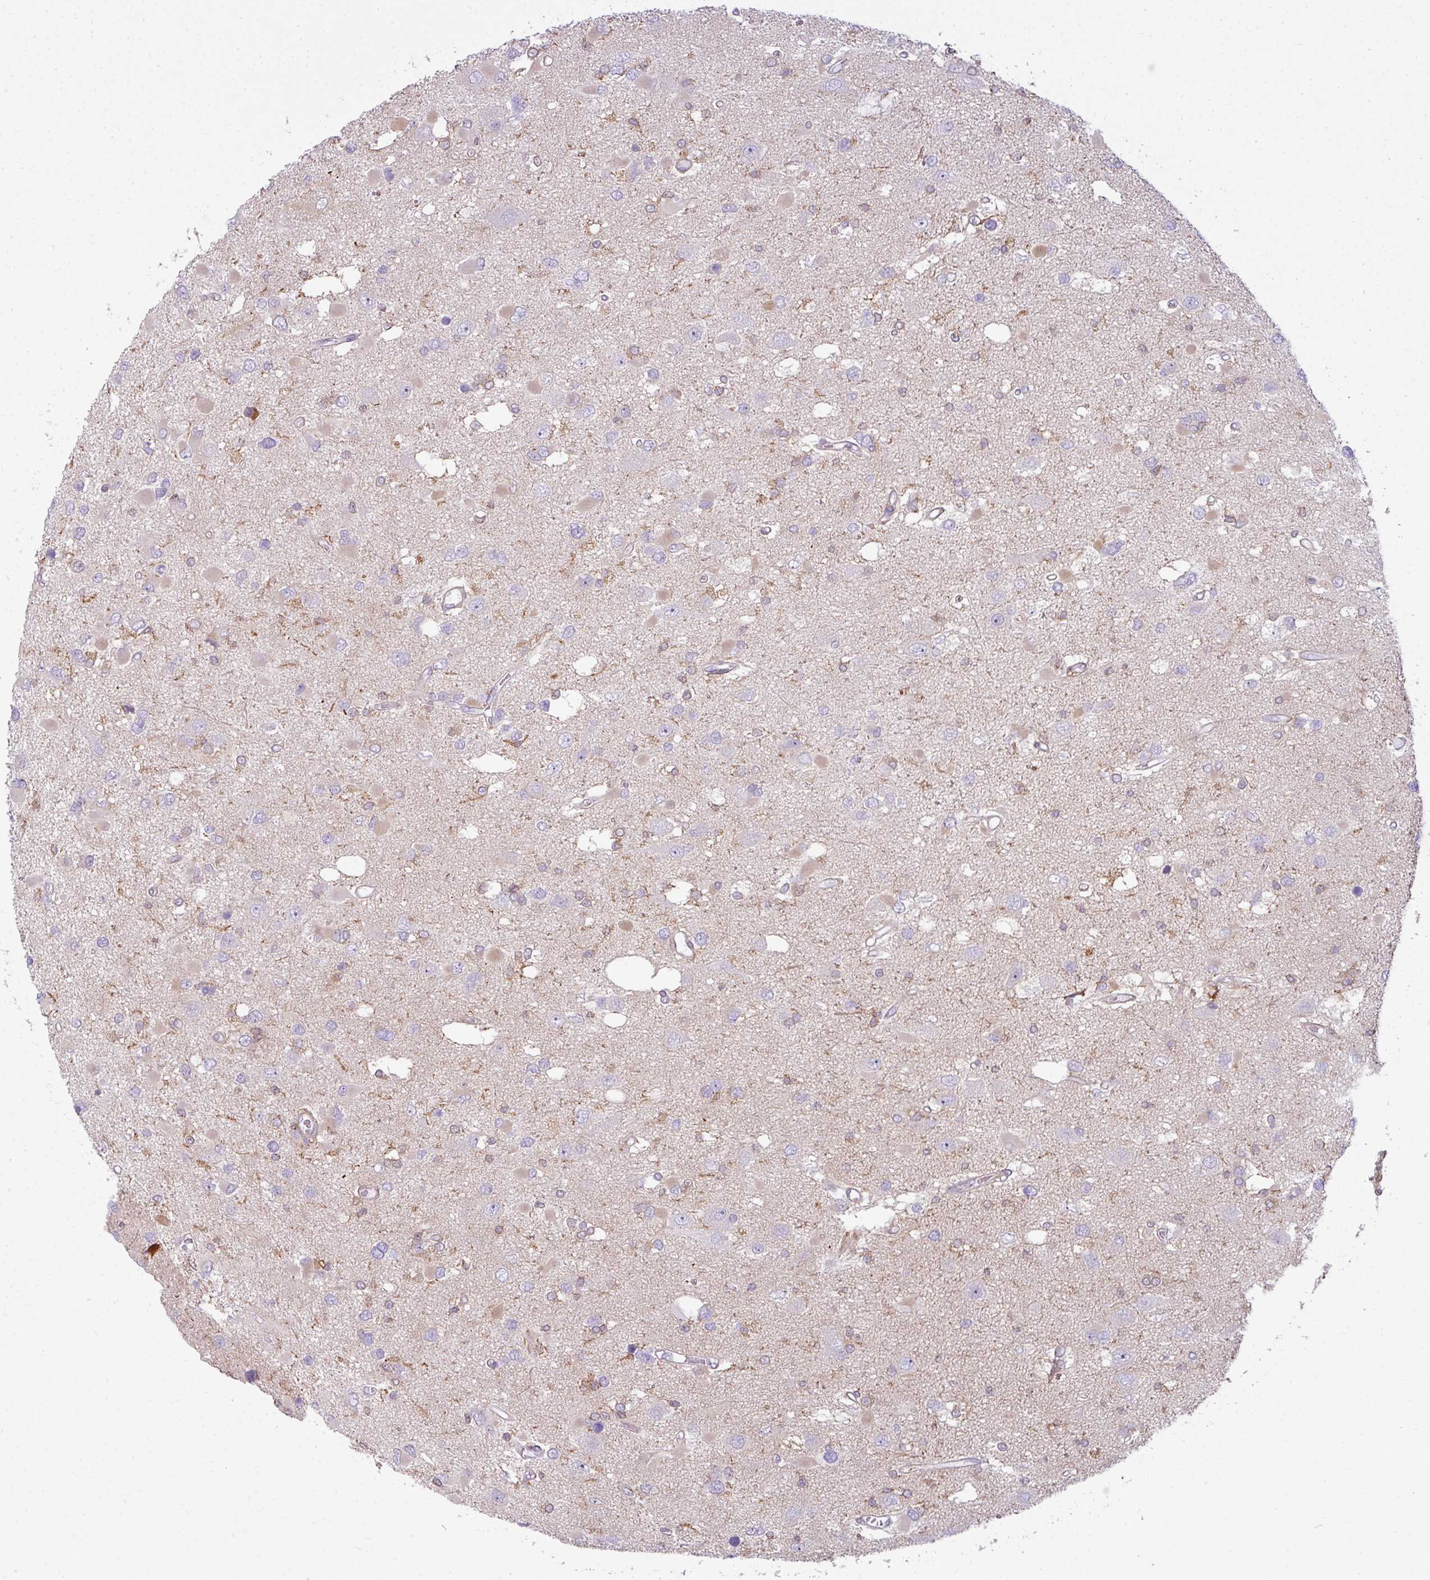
{"staining": {"intensity": "negative", "quantity": "none", "location": "none"}, "tissue": "glioma", "cell_type": "Tumor cells", "image_type": "cancer", "snomed": [{"axis": "morphology", "description": "Glioma, malignant, High grade"}, {"axis": "topography", "description": "Brain"}], "caption": "This is an immunohistochemistry (IHC) photomicrograph of malignant glioma (high-grade). There is no staining in tumor cells.", "gene": "COL8A1", "patient": {"sex": "male", "age": 53}}